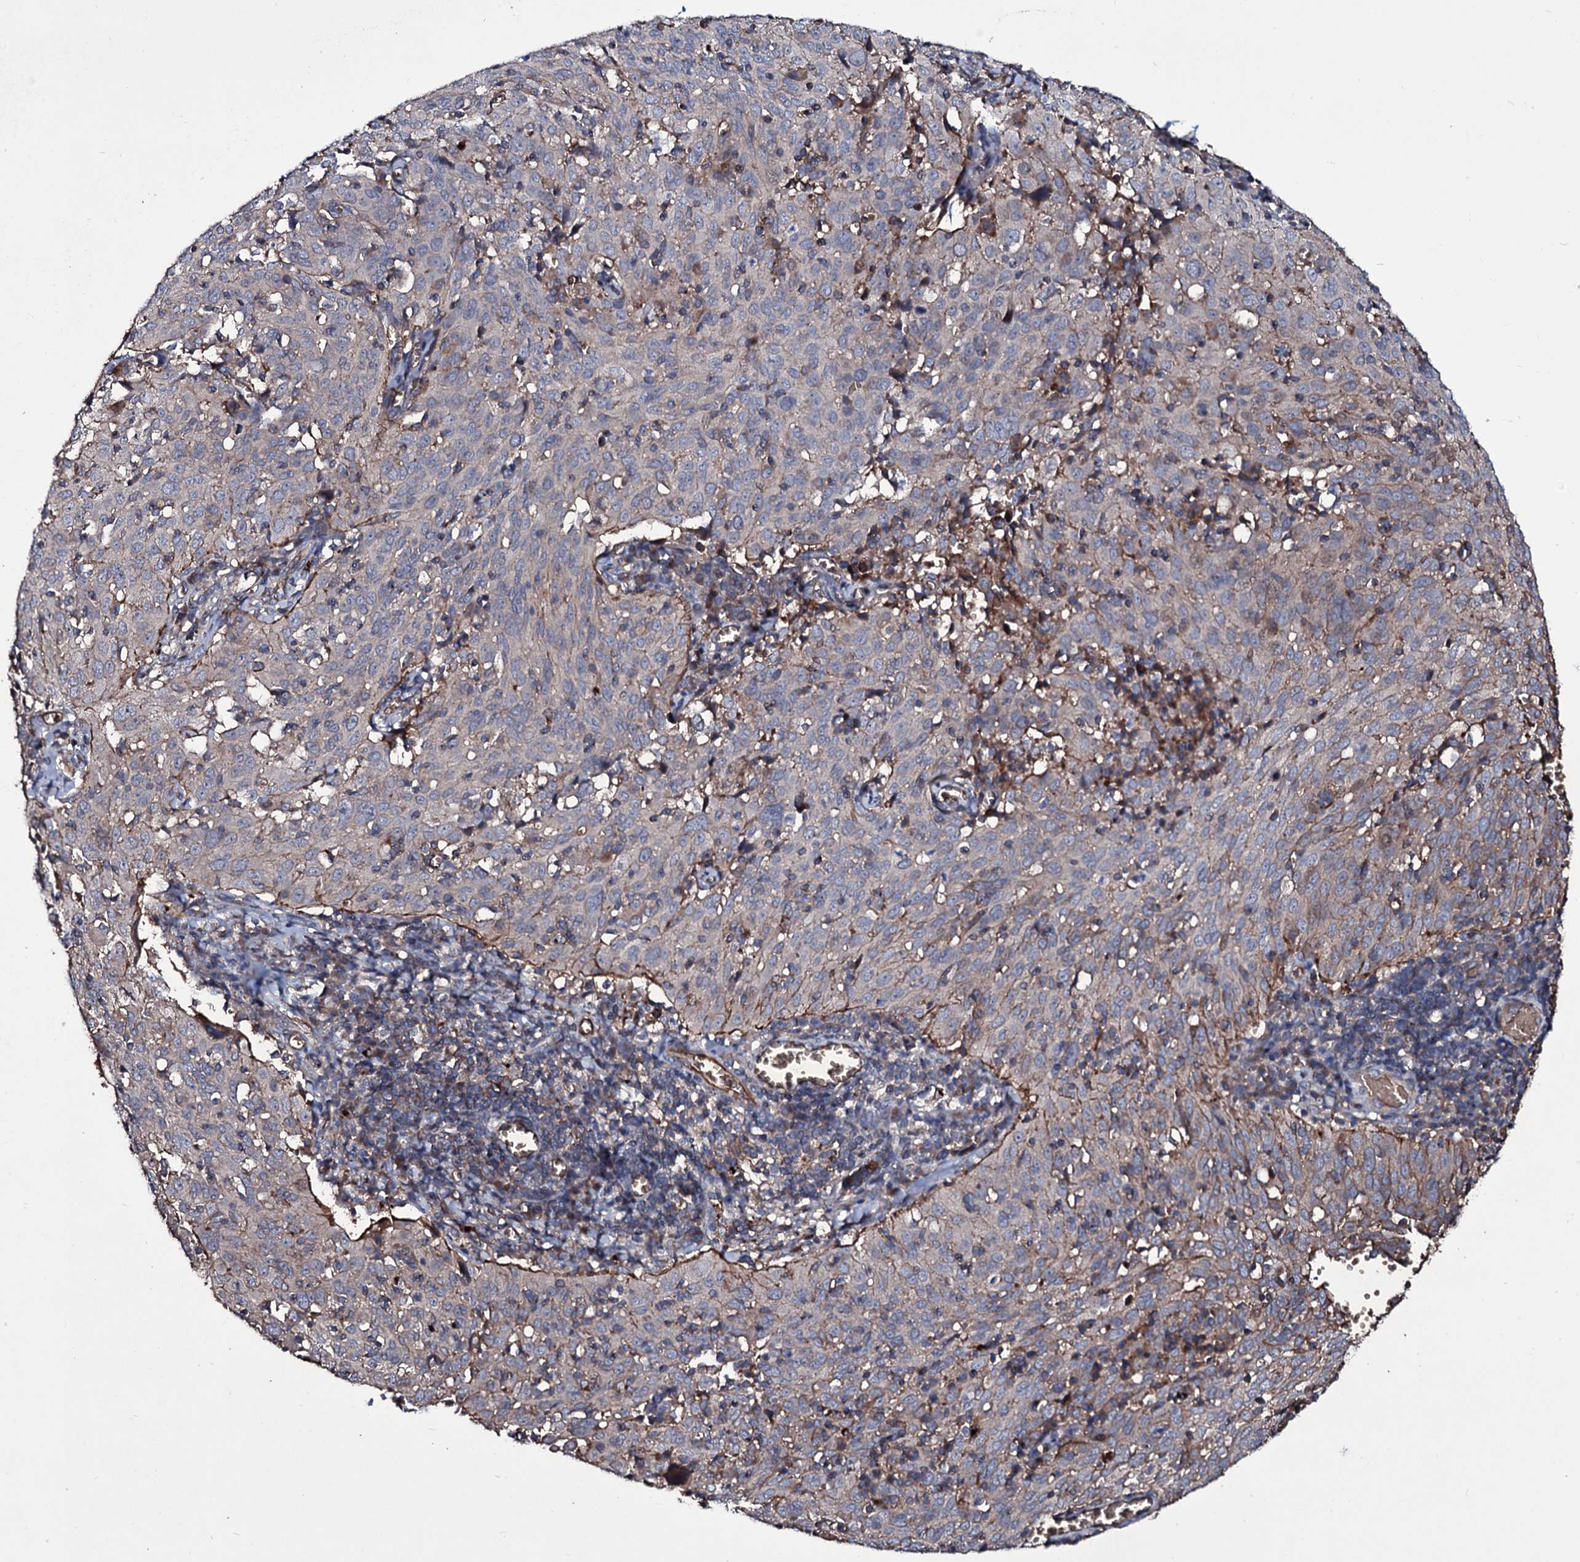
{"staining": {"intensity": "weak", "quantity": "<25%", "location": "cytoplasmic/membranous"}, "tissue": "cervical cancer", "cell_type": "Tumor cells", "image_type": "cancer", "snomed": [{"axis": "morphology", "description": "Squamous cell carcinoma, NOS"}, {"axis": "topography", "description": "Cervix"}], "caption": "IHC image of human cervical cancer stained for a protein (brown), which demonstrates no positivity in tumor cells. The staining was performed using DAB (3,3'-diaminobenzidine) to visualize the protein expression in brown, while the nuclei were stained in blue with hematoxylin (Magnification: 20x).", "gene": "ZSWIM8", "patient": {"sex": "female", "age": 31}}